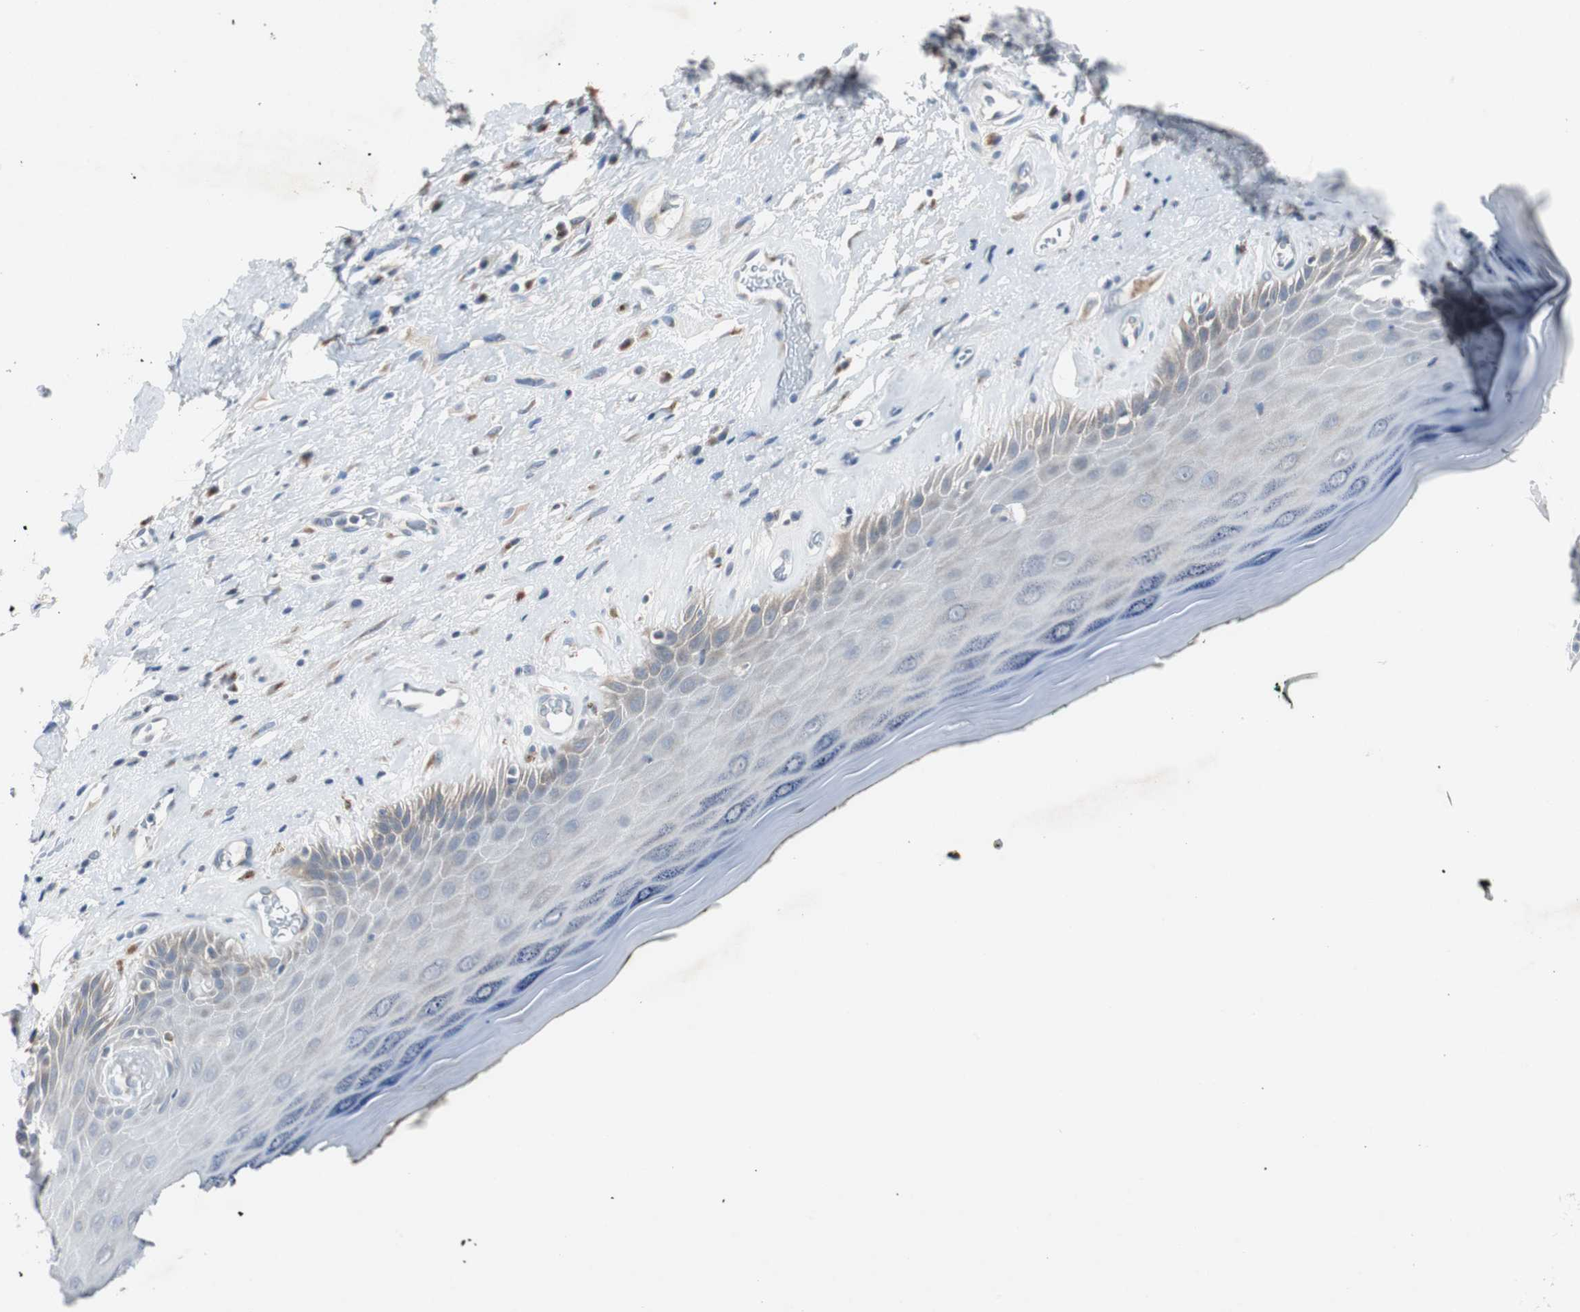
{"staining": {"intensity": "negative", "quantity": "none", "location": "none"}, "tissue": "skin", "cell_type": "Epidermal cells", "image_type": "normal", "snomed": [{"axis": "morphology", "description": "Normal tissue, NOS"}, {"axis": "morphology", "description": "Inflammation, NOS"}, {"axis": "topography", "description": "Vulva"}], "caption": "Epidermal cells show no significant protein expression in unremarkable skin. (Brightfield microscopy of DAB (3,3'-diaminobenzidine) immunohistochemistry at high magnification).", "gene": "SOX30", "patient": {"sex": "female", "age": 84}}